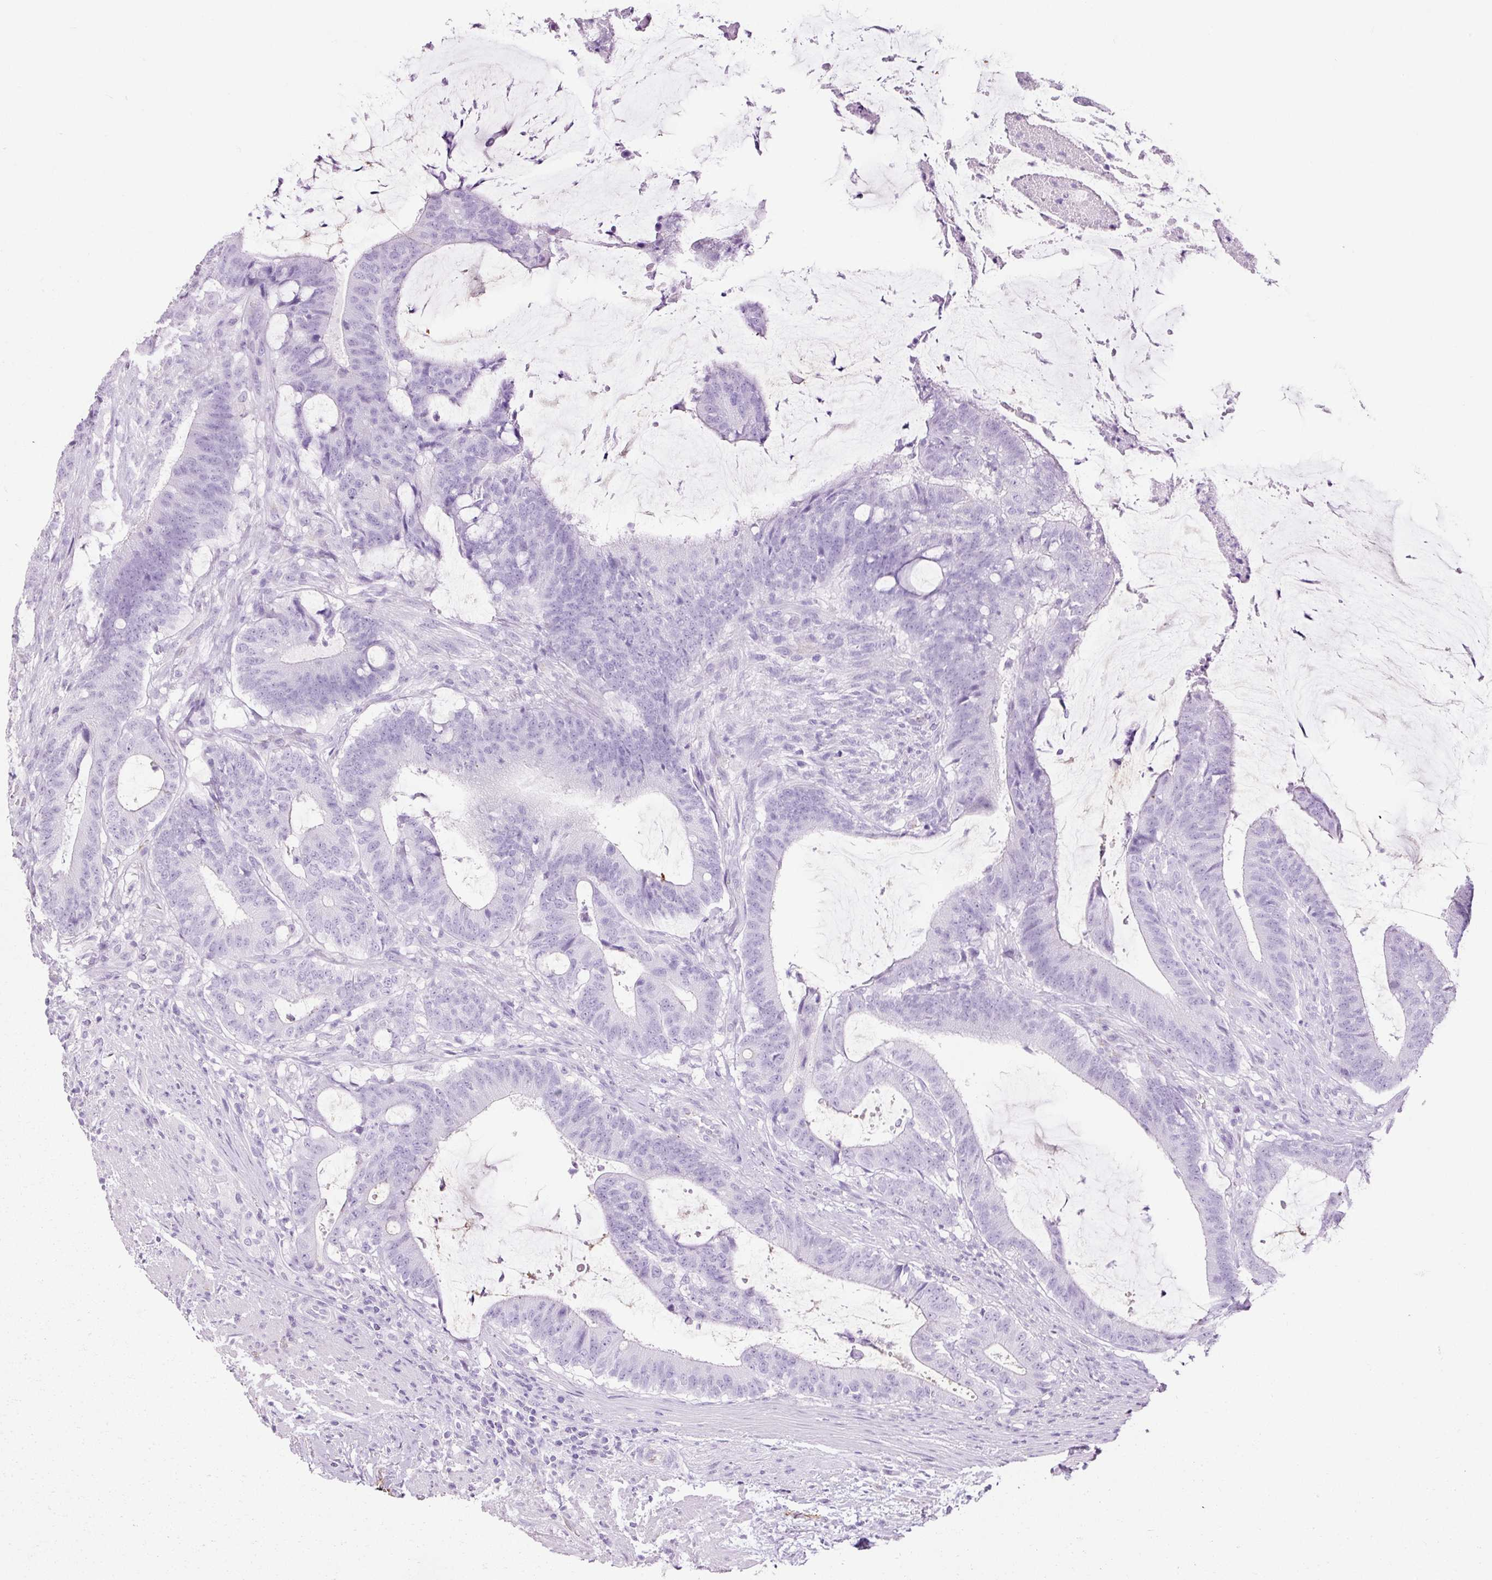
{"staining": {"intensity": "negative", "quantity": "none", "location": "none"}, "tissue": "colorectal cancer", "cell_type": "Tumor cells", "image_type": "cancer", "snomed": [{"axis": "morphology", "description": "Adenocarcinoma, NOS"}, {"axis": "topography", "description": "Colon"}], "caption": "A high-resolution micrograph shows immunohistochemistry staining of adenocarcinoma (colorectal), which displays no significant positivity in tumor cells. (Immunohistochemistry, brightfield microscopy, high magnification).", "gene": "ADSS1", "patient": {"sex": "female", "age": 43}}